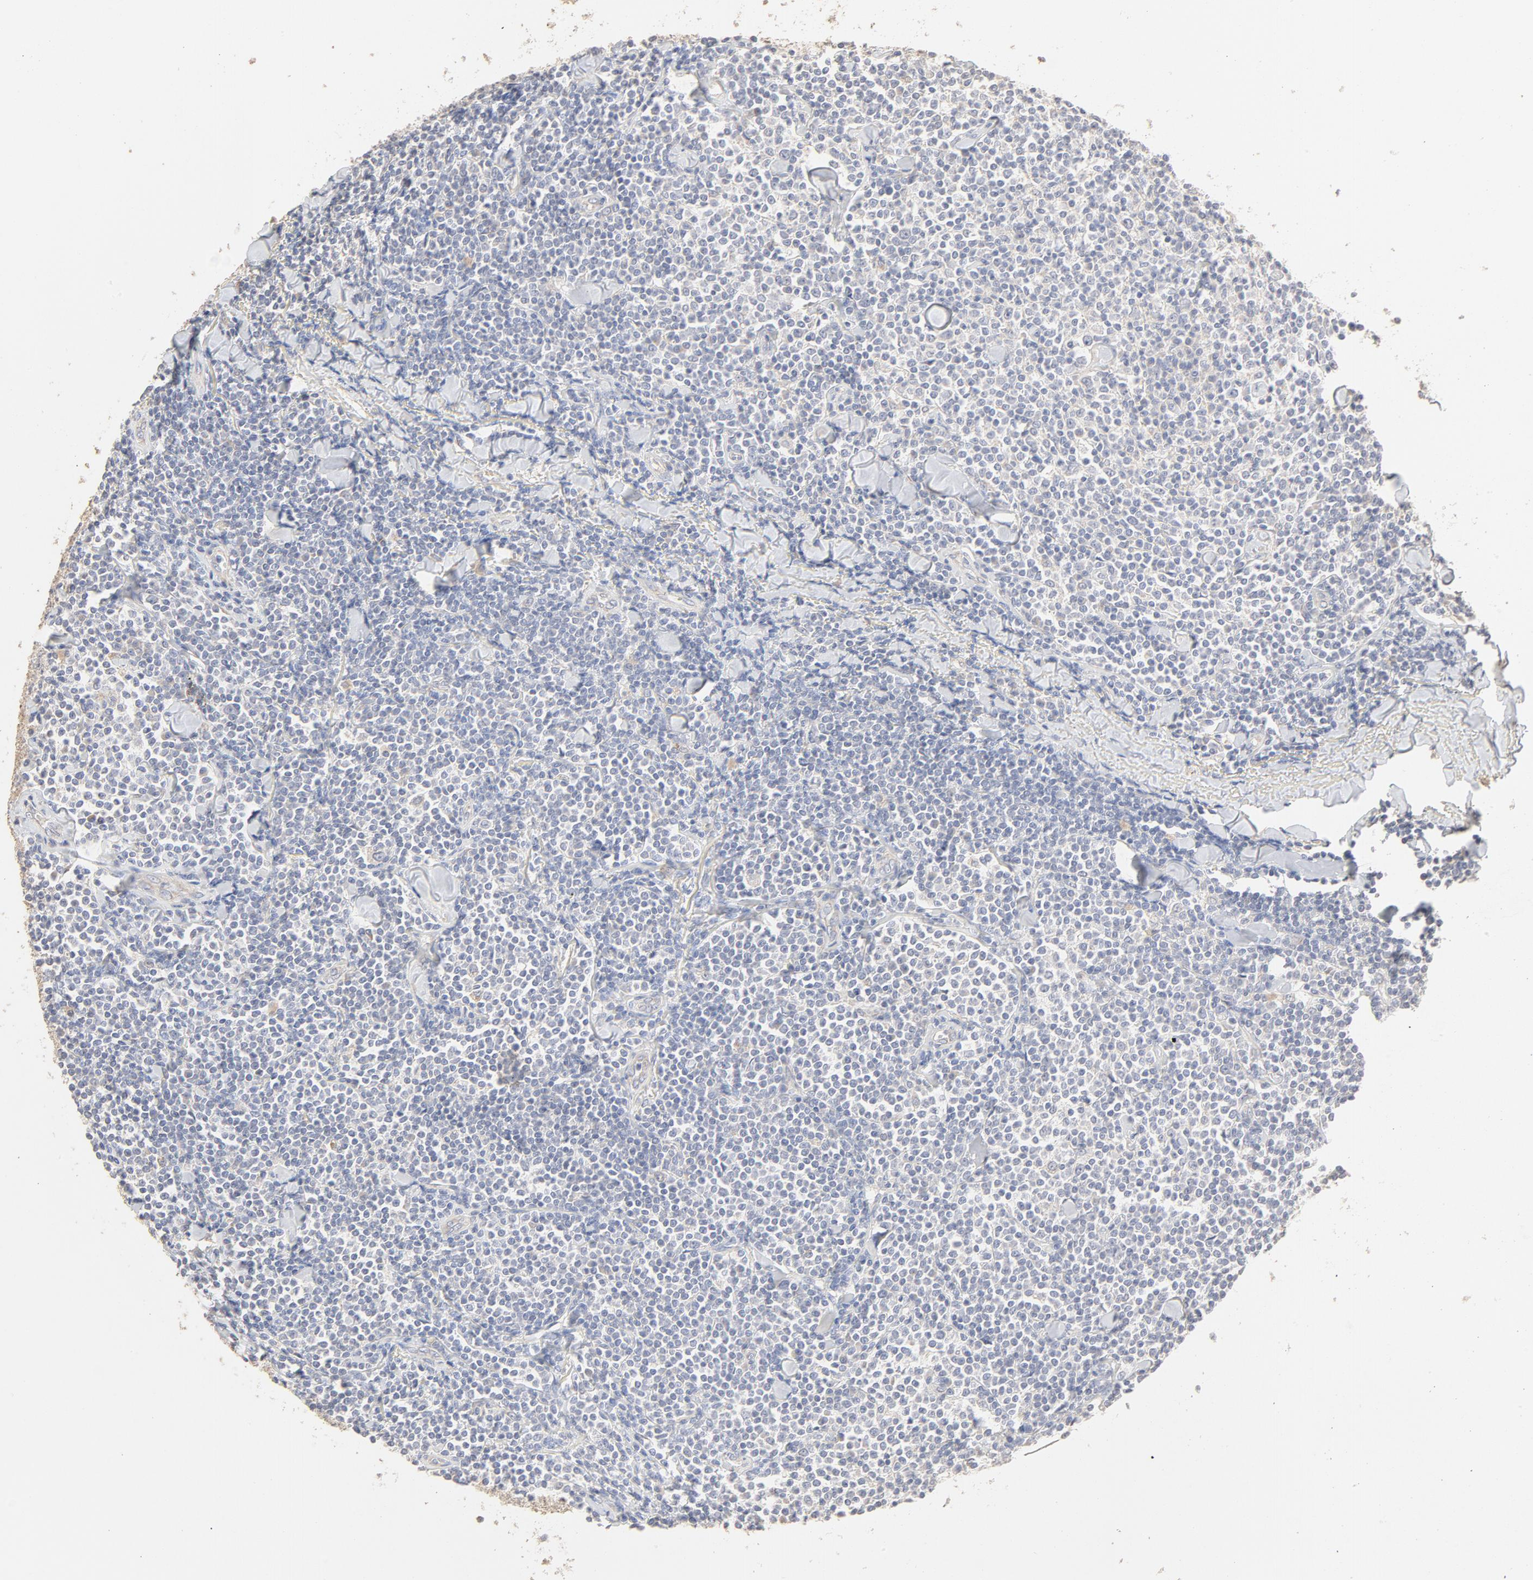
{"staining": {"intensity": "negative", "quantity": "none", "location": "none"}, "tissue": "lymphoma", "cell_type": "Tumor cells", "image_type": "cancer", "snomed": [{"axis": "morphology", "description": "Malignant lymphoma, non-Hodgkin's type, Low grade"}, {"axis": "topography", "description": "Soft tissue"}], "caption": "Tumor cells are negative for brown protein staining in lymphoma.", "gene": "FCGBP", "patient": {"sex": "male", "age": 92}}